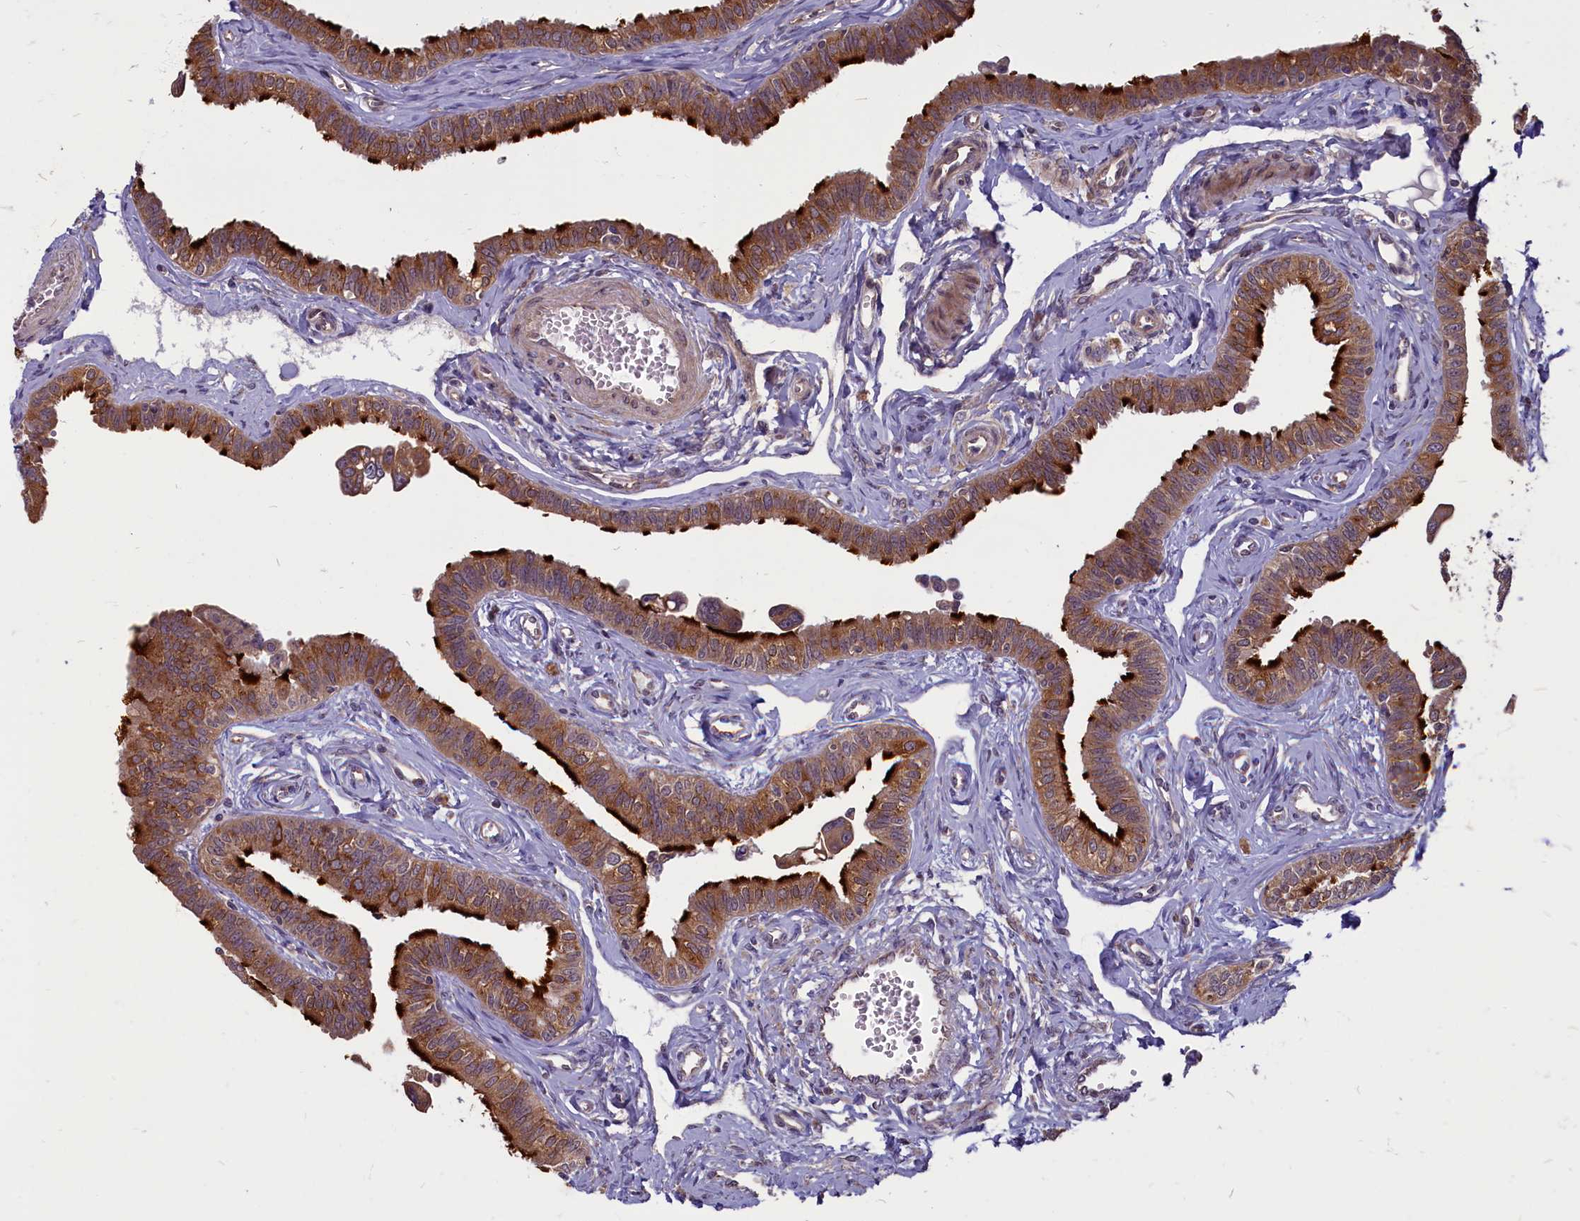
{"staining": {"intensity": "strong", "quantity": ">75%", "location": "cytoplasmic/membranous"}, "tissue": "fallopian tube", "cell_type": "Glandular cells", "image_type": "normal", "snomed": [{"axis": "morphology", "description": "Normal tissue, NOS"}, {"axis": "morphology", "description": "Carcinoma, NOS"}, {"axis": "topography", "description": "Fallopian tube"}, {"axis": "topography", "description": "Ovary"}], "caption": "IHC of unremarkable fallopian tube reveals high levels of strong cytoplasmic/membranous positivity in about >75% of glandular cells.", "gene": "ENSG00000274944", "patient": {"sex": "female", "age": 59}}